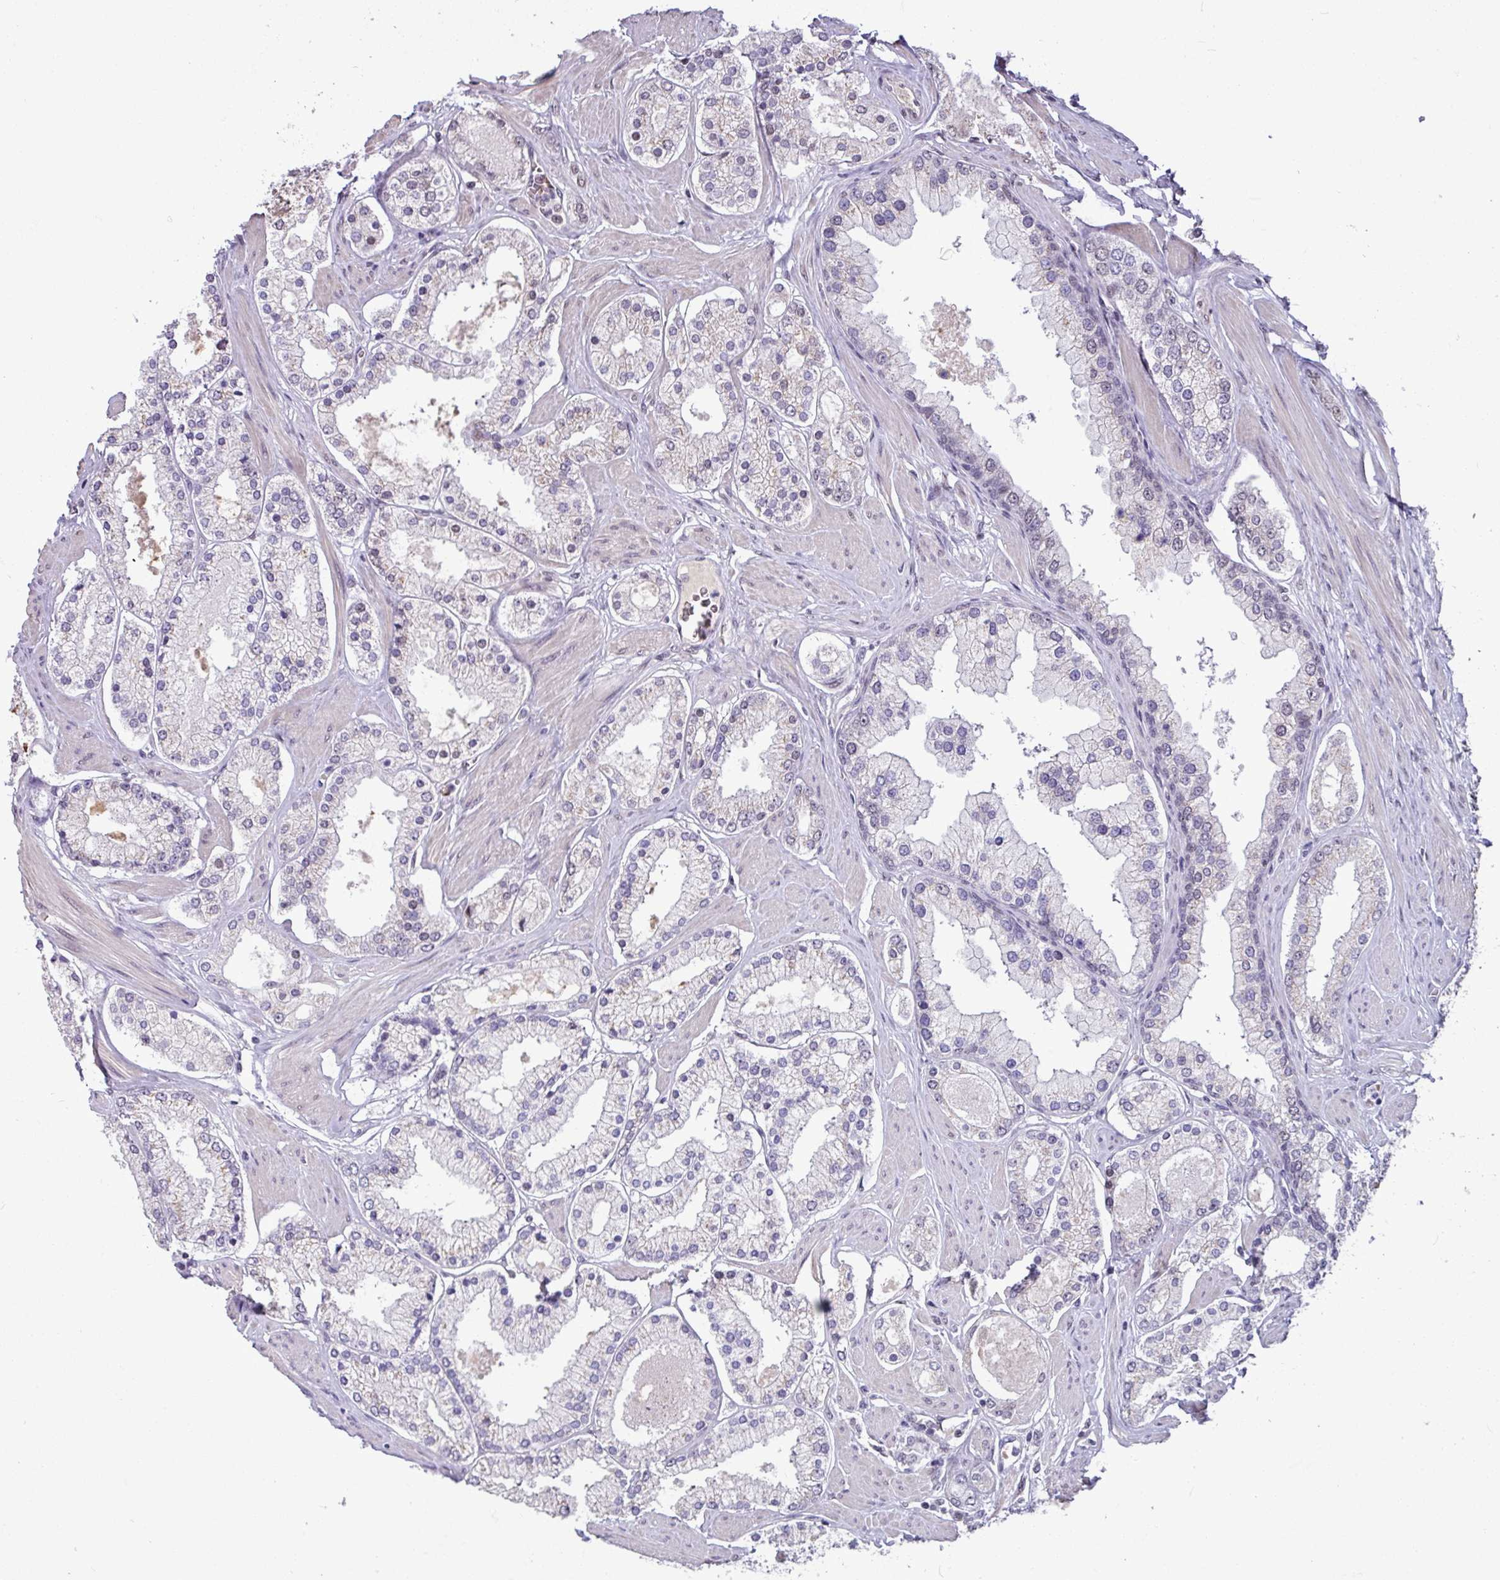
{"staining": {"intensity": "negative", "quantity": "none", "location": "none"}, "tissue": "prostate cancer", "cell_type": "Tumor cells", "image_type": "cancer", "snomed": [{"axis": "morphology", "description": "Adenocarcinoma, Low grade"}, {"axis": "topography", "description": "Prostate"}], "caption": "Protein analysis of low-grade adenocarcinoma (prostate) displays no significant expression in tumor cells.", "gene": "TDG", "patient": {"sex": "male", "age": 42}}